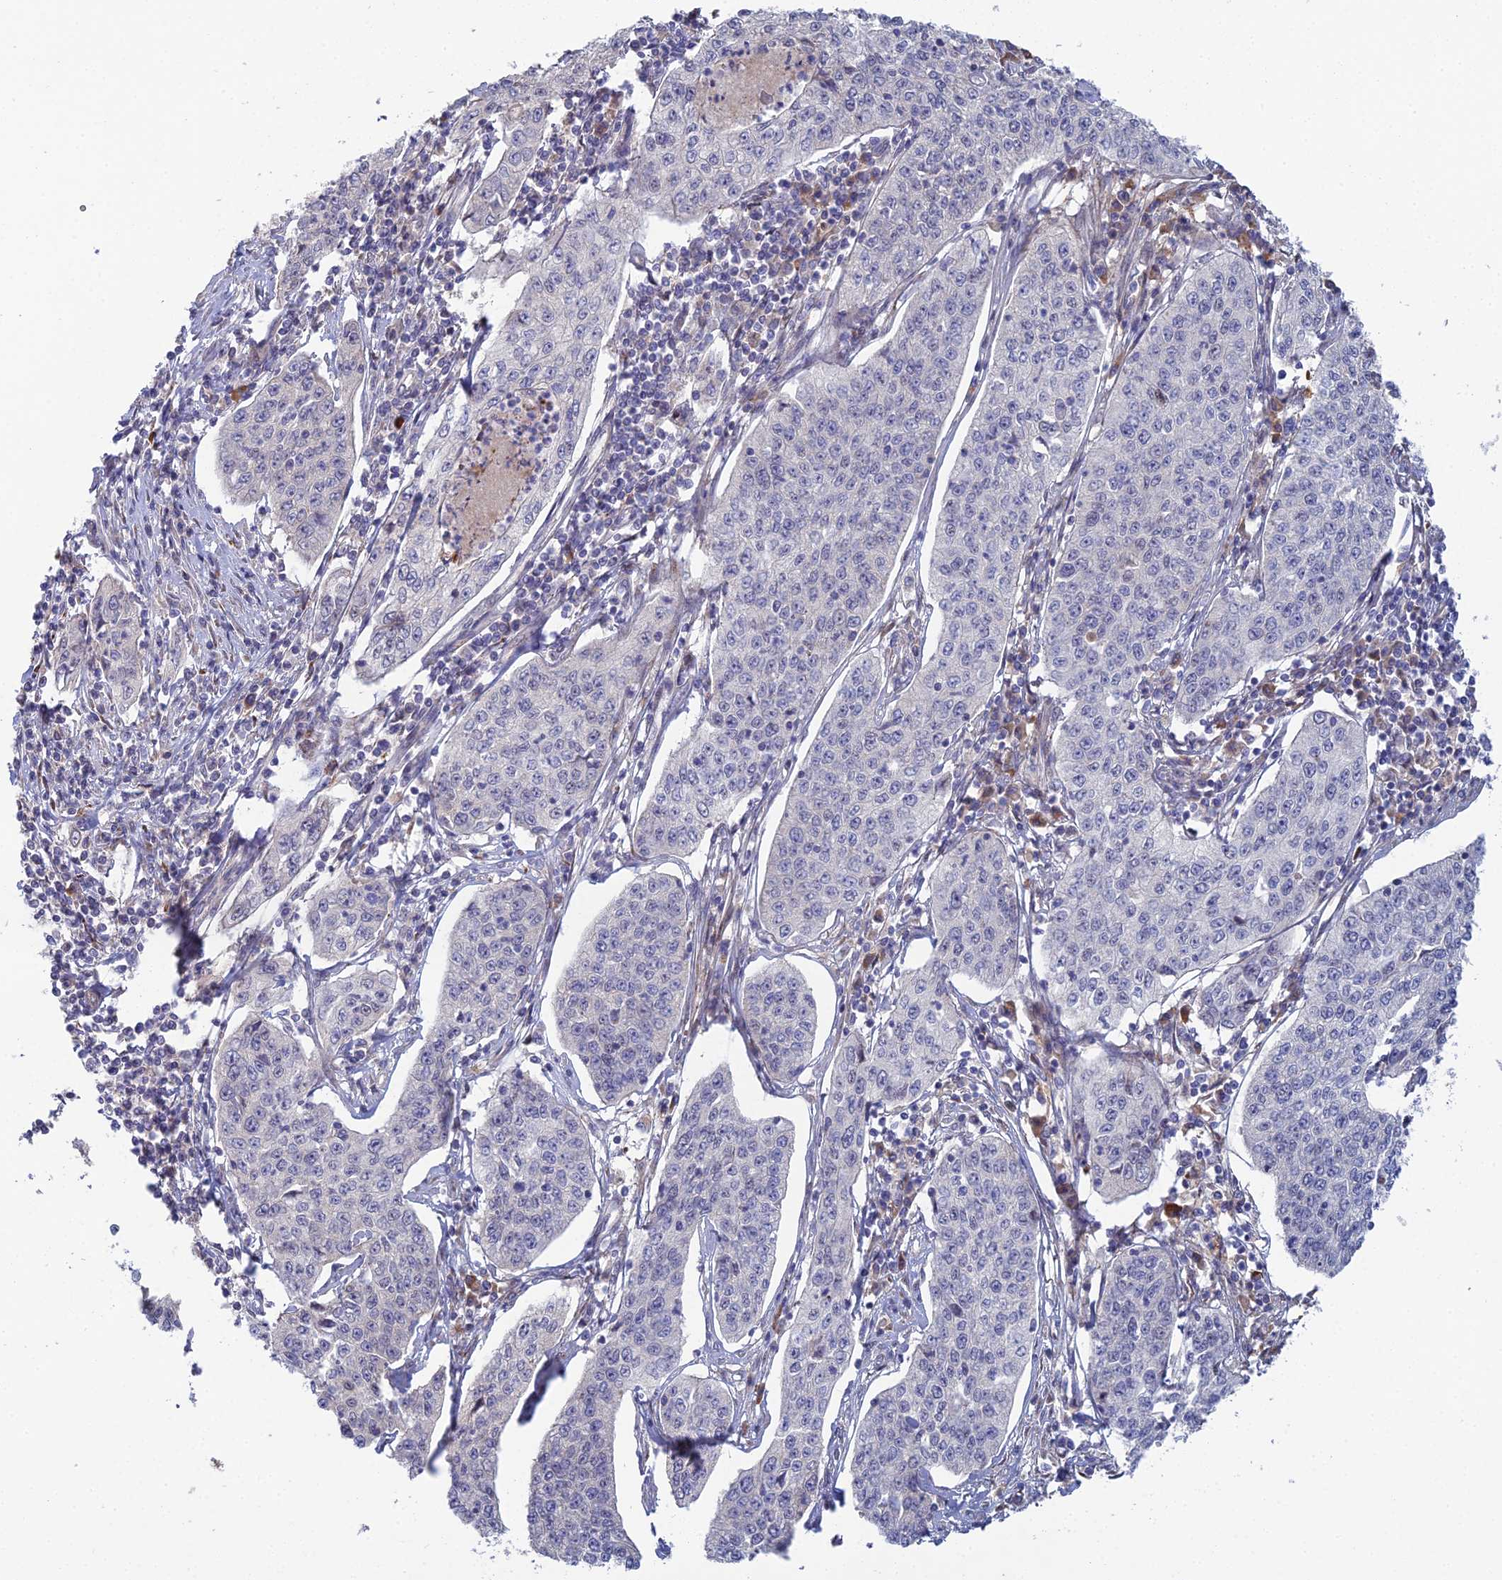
{"staining": {"intensity": "negative", "quantity": "none", "location": "none"}, "tissue": "cervical cancer", "cell_type": "Tumor cells", "image_type": "cancer", "snomed": [{"axis": "morphology", "description": "Squamous cell carcinoma, NOS"}, {"axis": "topography", "description": "Cervix"}], "caption": "The IHC photomicrograph has no significant staining in tumor cells of cervical cancer (squamous cell carcinoma) tissue.", "gene": "ARL16", "patient": {"sex": "female", "age": 35}}